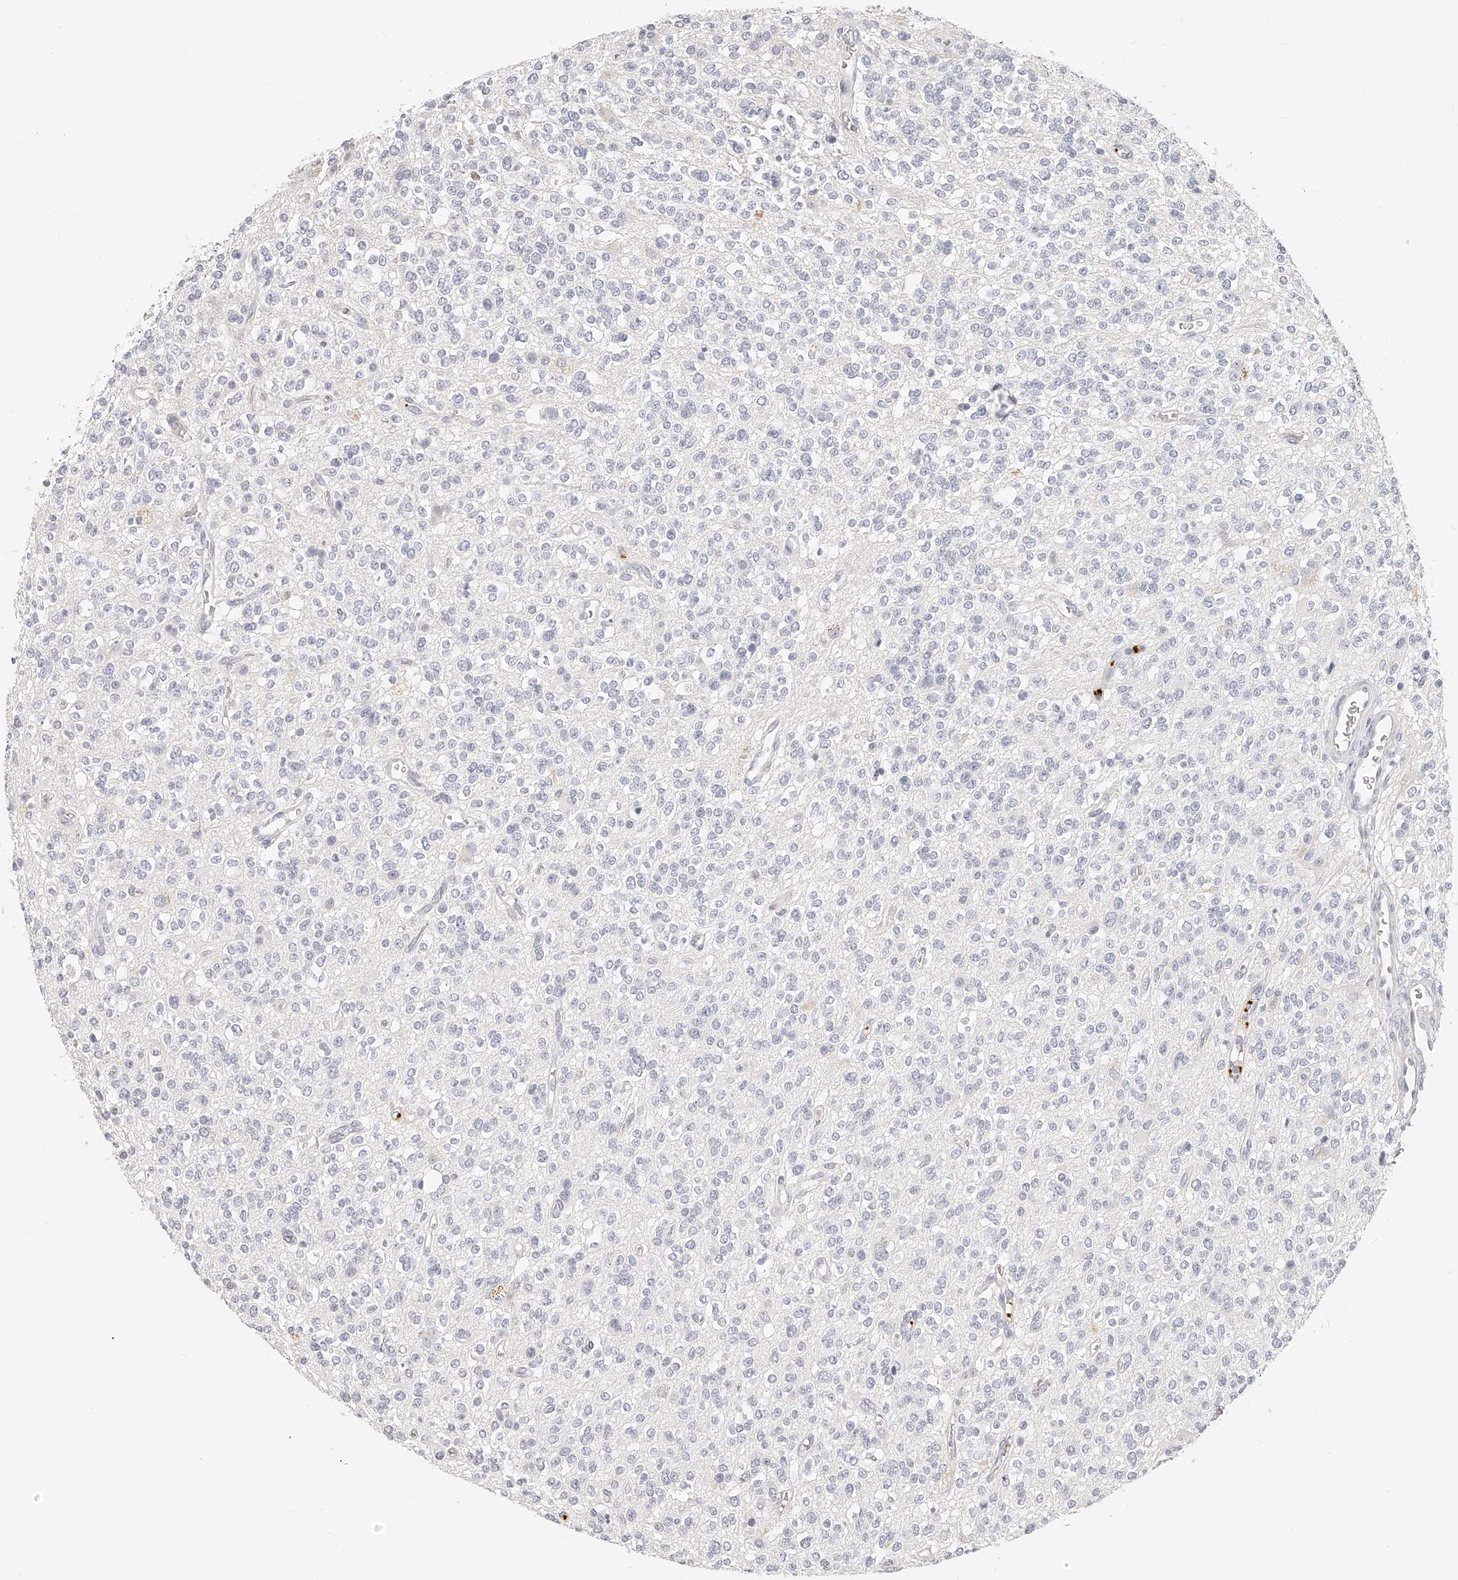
{"staining": {"intensity": "negative", "quantity": "none", "location": "none"}, "tissue": "glioma", "cell_type": "Tumor cells", "image_type": "cancer", "snomed": [{"axis": "morphology", "description": "Glioma, malignant, High grade"}, {"axis": "topography", "description": "Brain"}], "caption": "Micrograph shows no significant protein staining in tumor cells of malignant glioma (high-grade).", "gene": "ITGB3", "patient": {"sex": "male", "age": 34}}